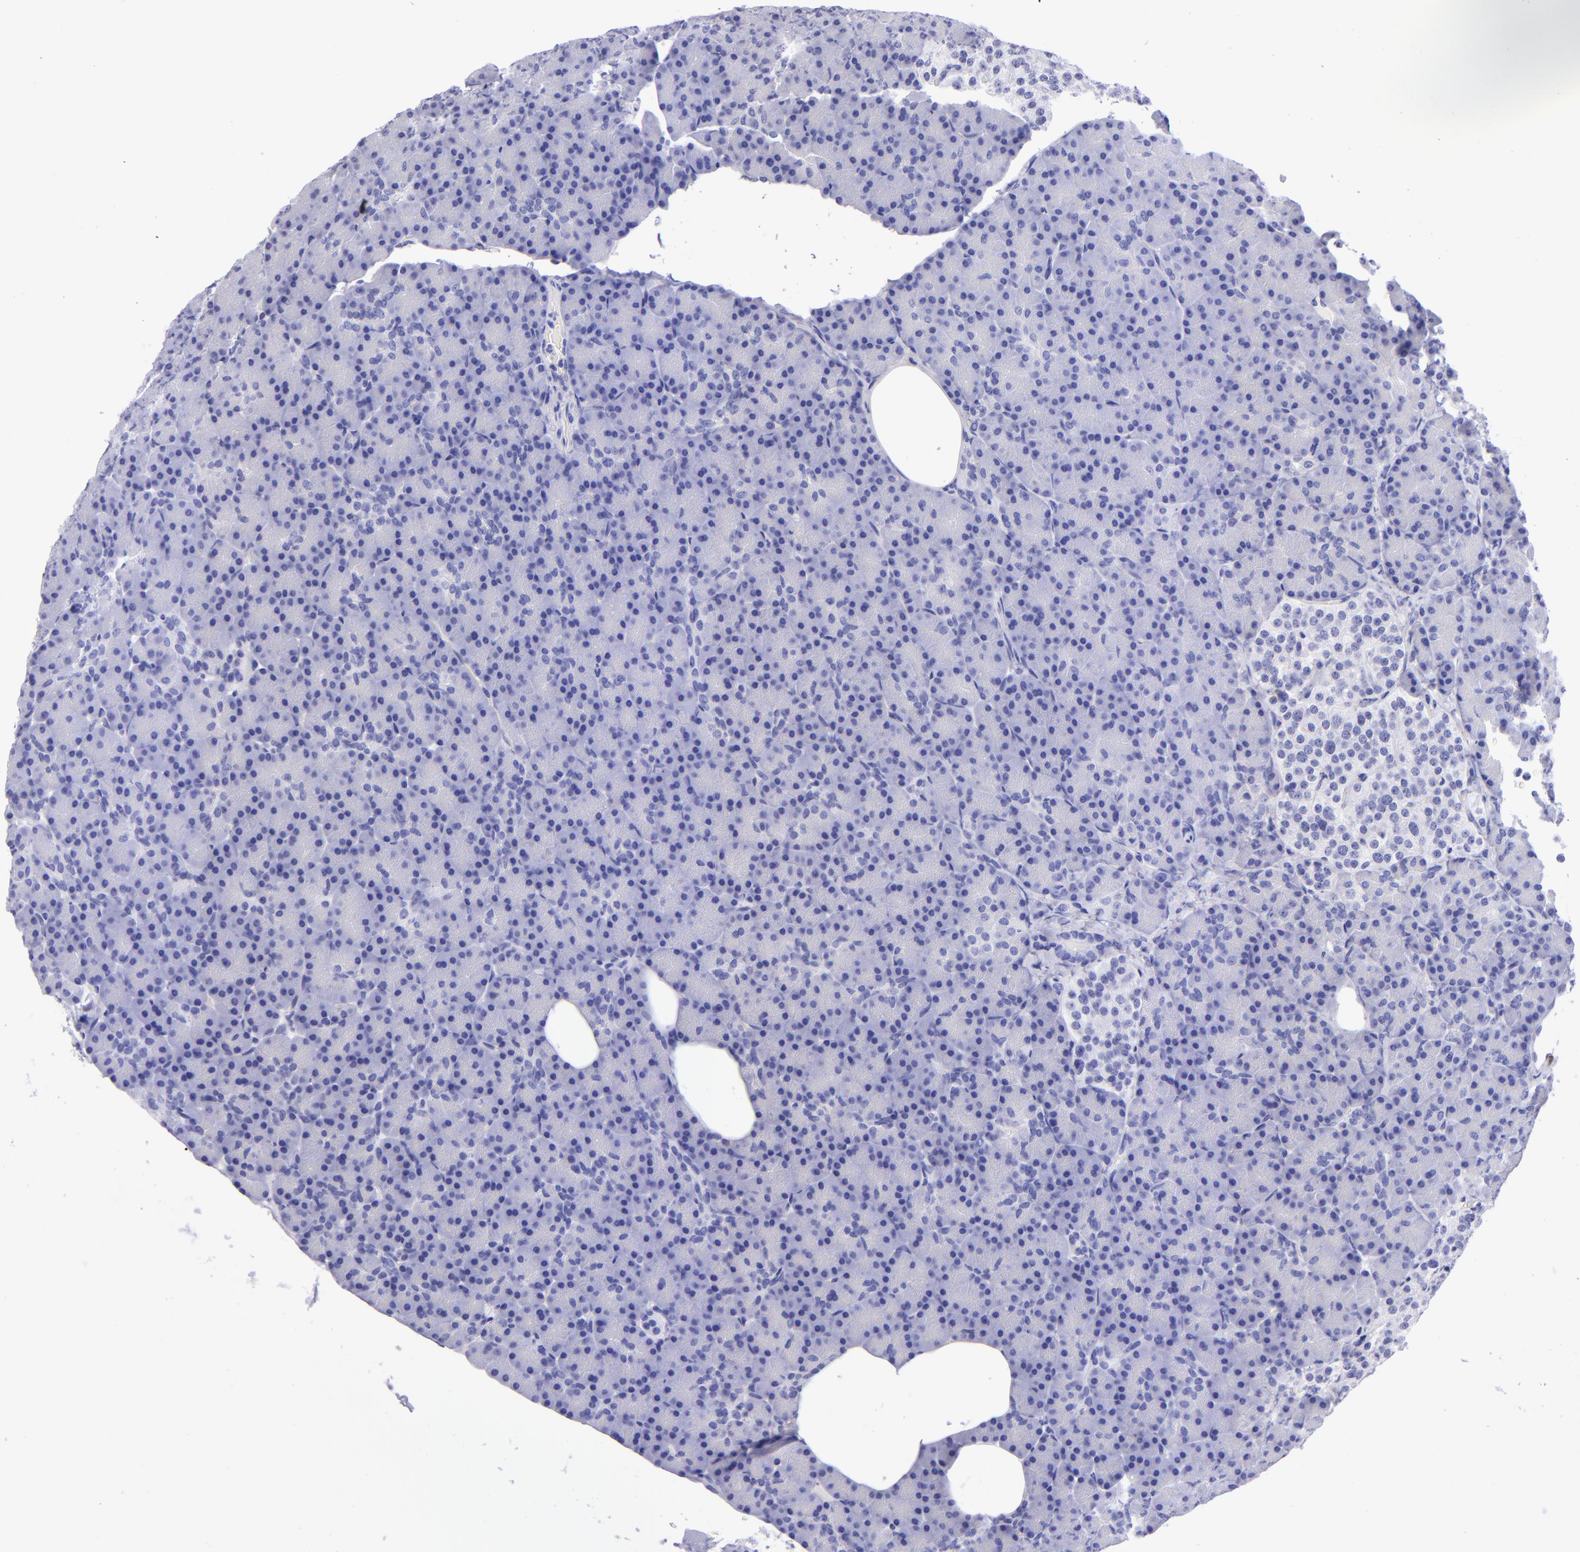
{"staining": {"intensity": "negative", "quantity": "none", "location": "none"}, "tissue": "pancreas", "cell_type": "Exocrine glandular cells", "image_type": "normal", "snomed": [{"axis": "morphology", "description": "Normal tissue, NOS"}, {"axis": "topography", "description": "Pancreas"}], "caption": "DAB (3,3'-diaminobenzidine) immunohistochemical staining of benign human pancreas exhibits no significant expression in exocrine glandular cells. (Stains: DAB IHC with hematoxylin counter stain, Microscopy: brightfield microscopy at high magnification).", "gene": "TYRP1", "patient": {"sex": "female", "age": 43}}